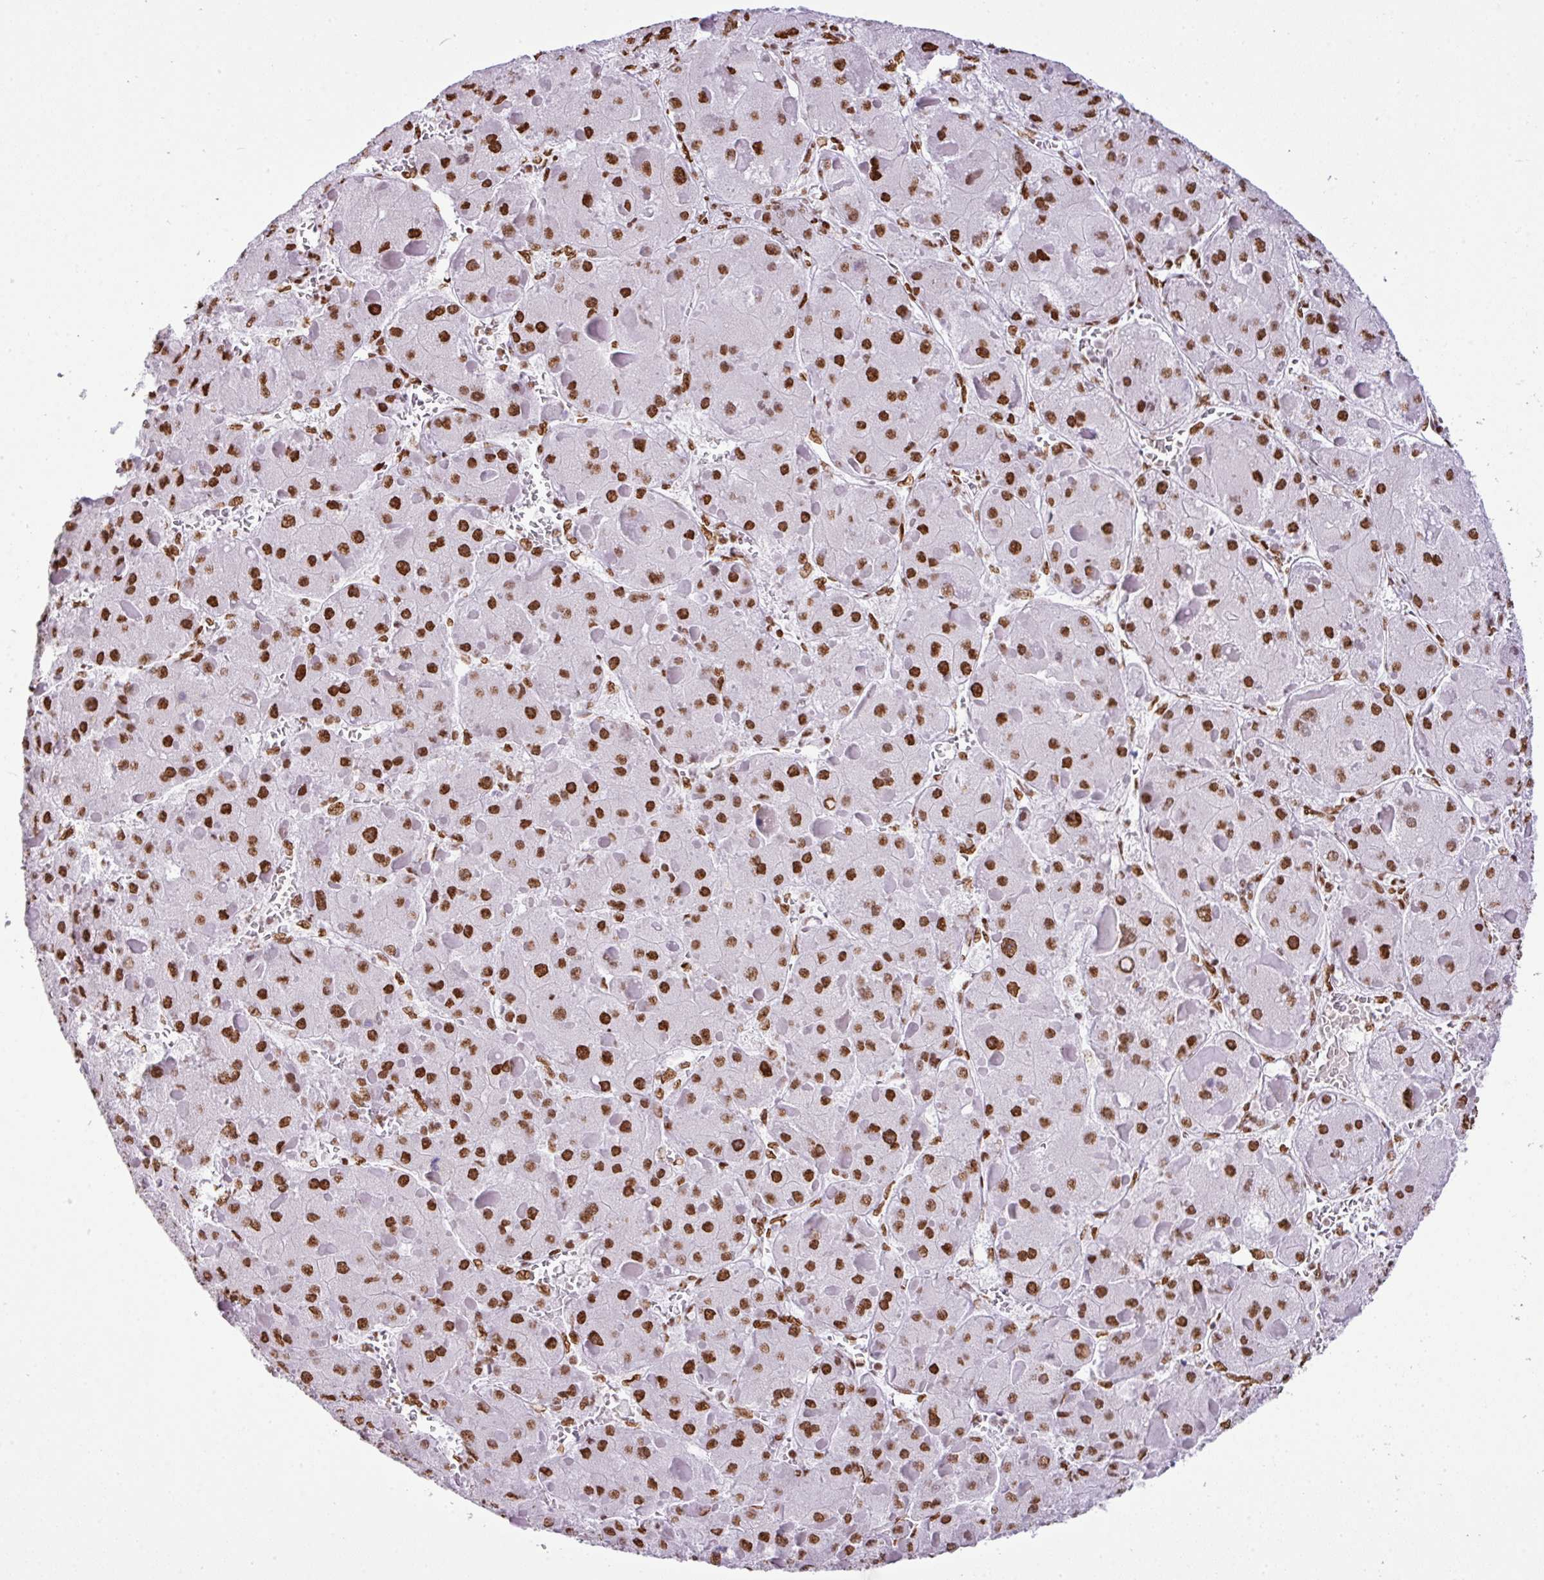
{"staining": {"intensity": "moderate", "quantity": ">75%", "location": "nuclear"}, "tissue": "liver cancer", "cell_type": "Tumor cells", "image_type": "cancer", "snomed": [{"axis": "morphology", "description": "Carcinoma, Hepatocellular, NOS"}, {"axis": "topography", "description": "Liver"}], "caption": "Human liver hepatocellular carcinoma stained for a protein (brown) demonstrates moderate nuclear positive positivity in approximately >75% of tumor cells.", "gene": "RARG", "patient": {"sex": "female", "age": 73}}